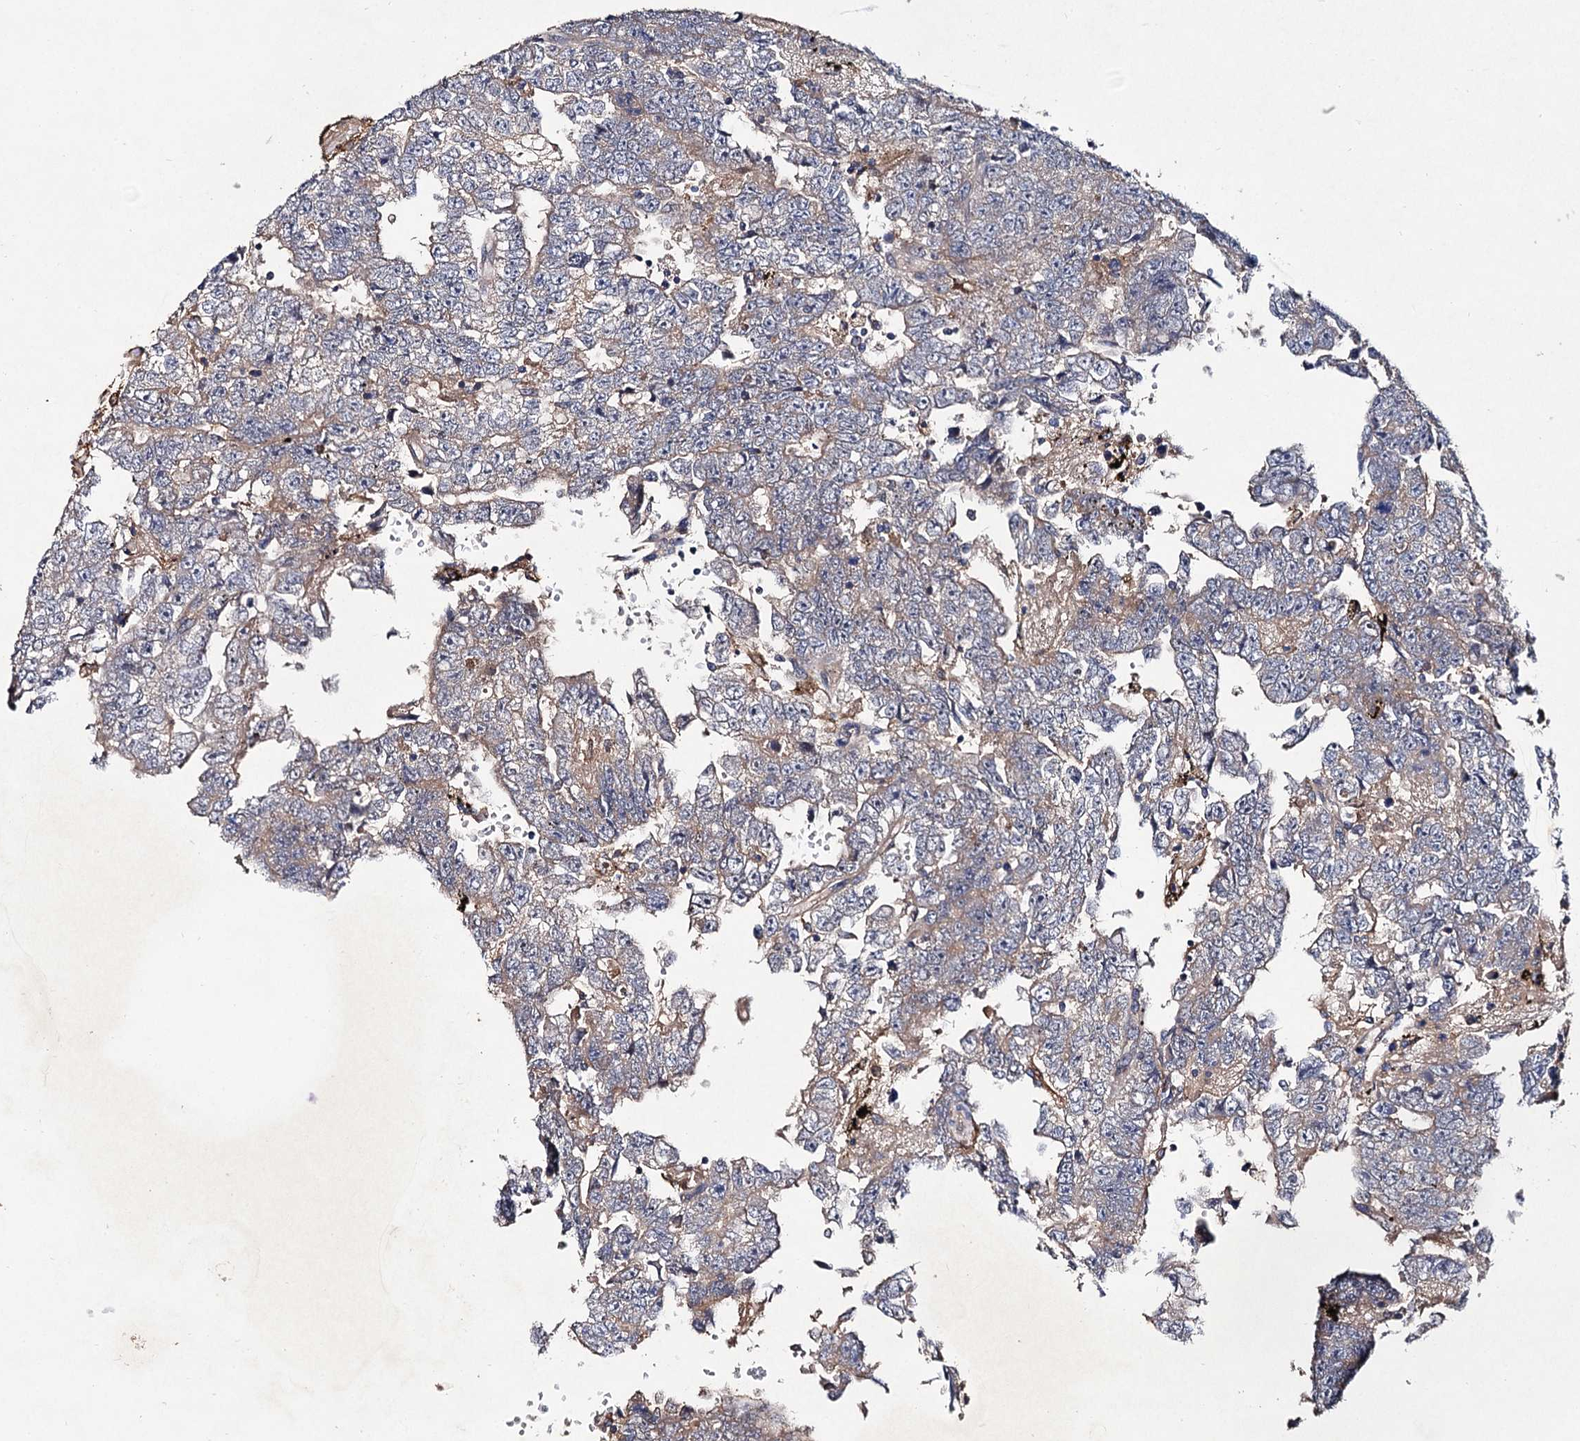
{"staining": {"intensity": "weak", "quantity": "<25%", "location": "cytoplasmic/membranous"}, "tissue": "testis cancer", "cell_type": "Tumor cells", "image_type": "cancer", "snomed": [{"axis": "morphology", "description": "Carcinoma, Embryonal, NOS"}, {"axis": "topography", "description": "Testis"}], "caption": "The photomicrograph displays no significant positivity in tumor cells of embryonal carcinoma (testis).", "gene": "VPS29", "patient": {"sex": "male", "age": 25}}